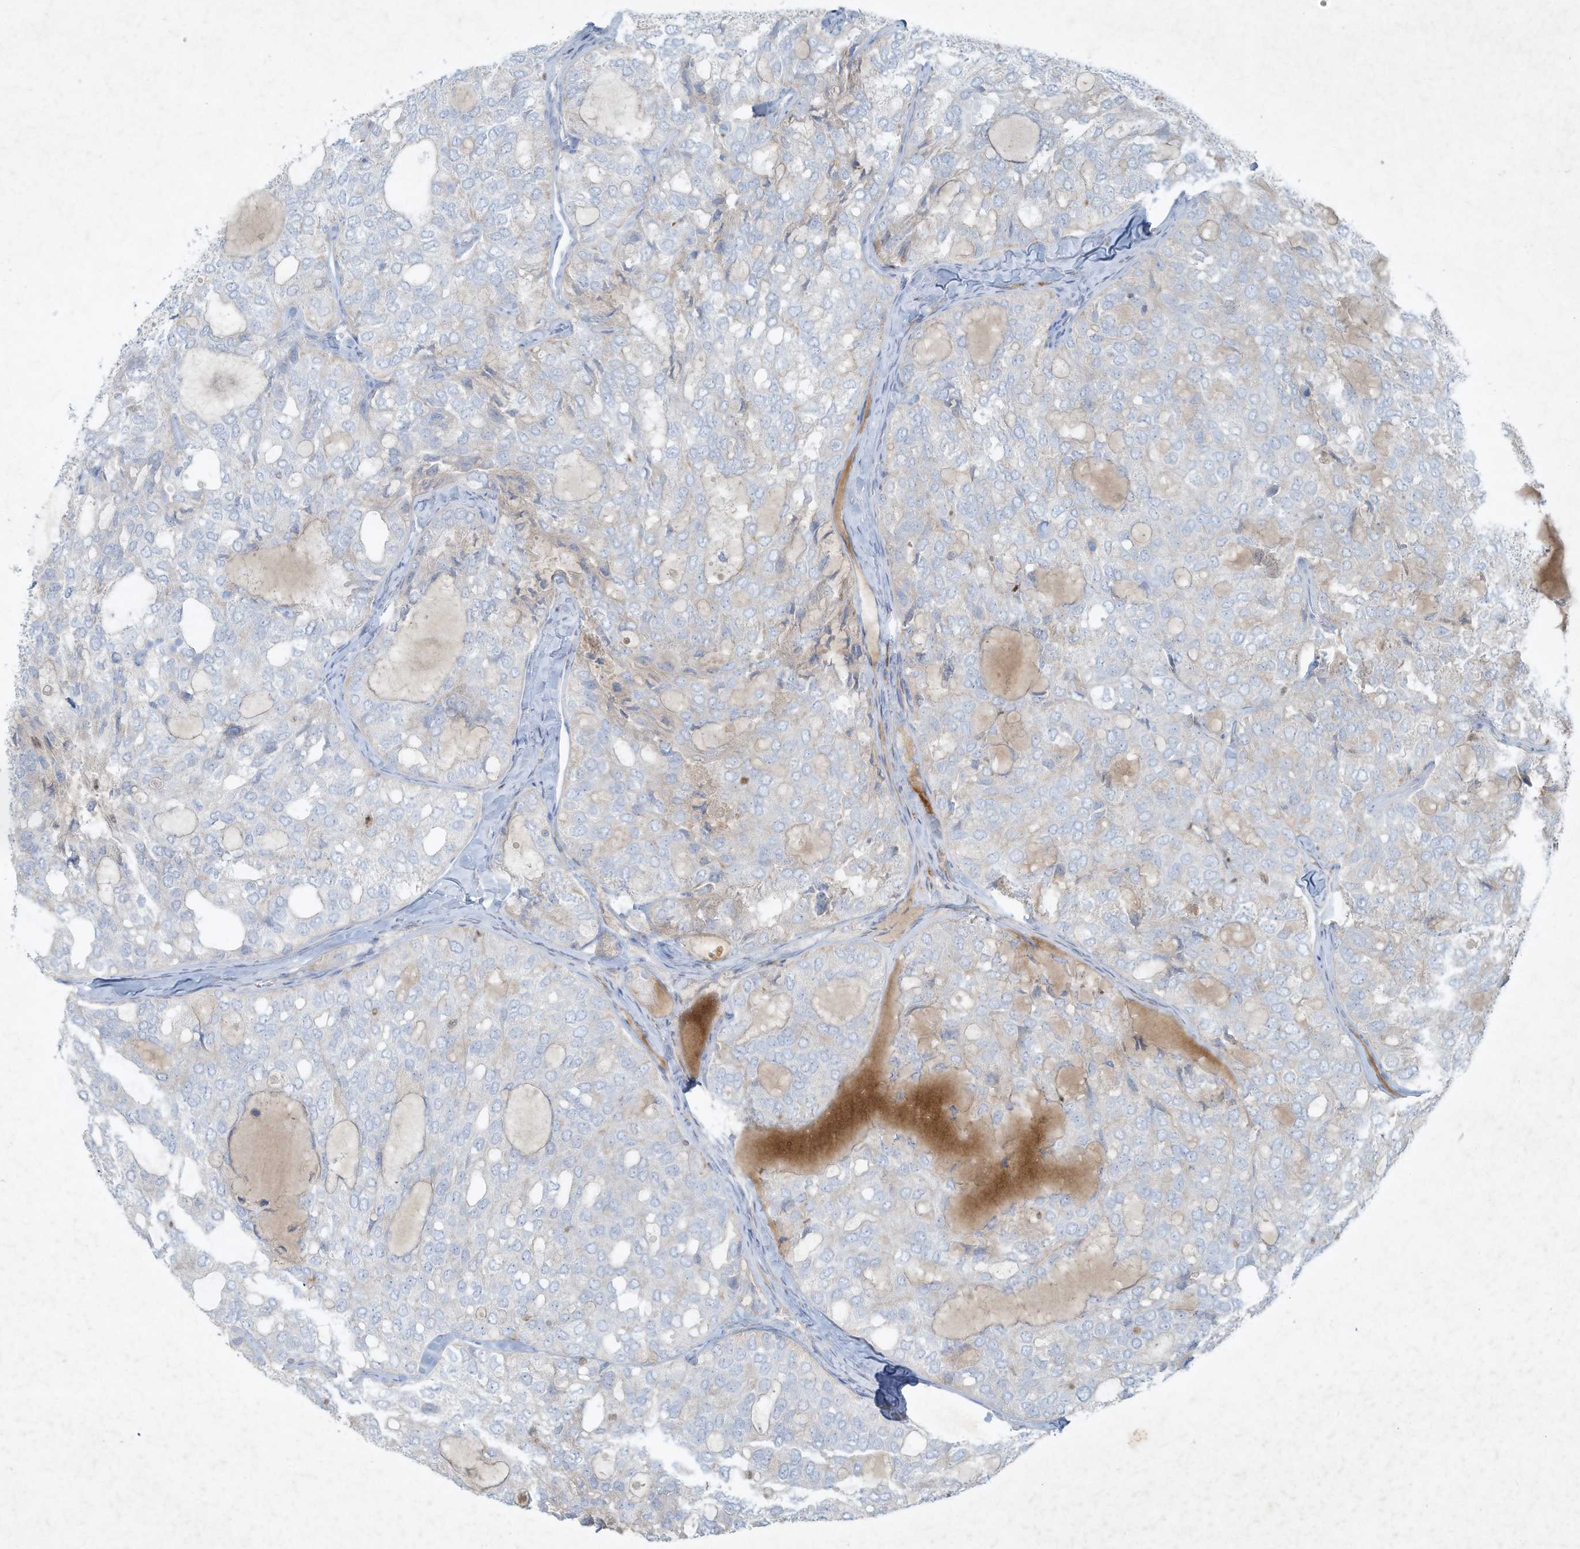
{"staining": {"intensity": "negative", "quantity": "none", "location": "none"}, "tissue": "thyroid cancer", "cell_type": "Tumor cells", "image_type": "cancer", "snomed": [{"axis": "morphology", "description": "Follicular adenoma carcinoma, NOS"}, {"axis": "topography", "description": "Thyroid gland"}], "caption": "Follicular adenoma carcinoma (thyroid) was stained to show a protein in brown. There is no significant staining in tumor cells.", "gene": "TUBE1", "patient": {"sex": "male", "age": 75}}